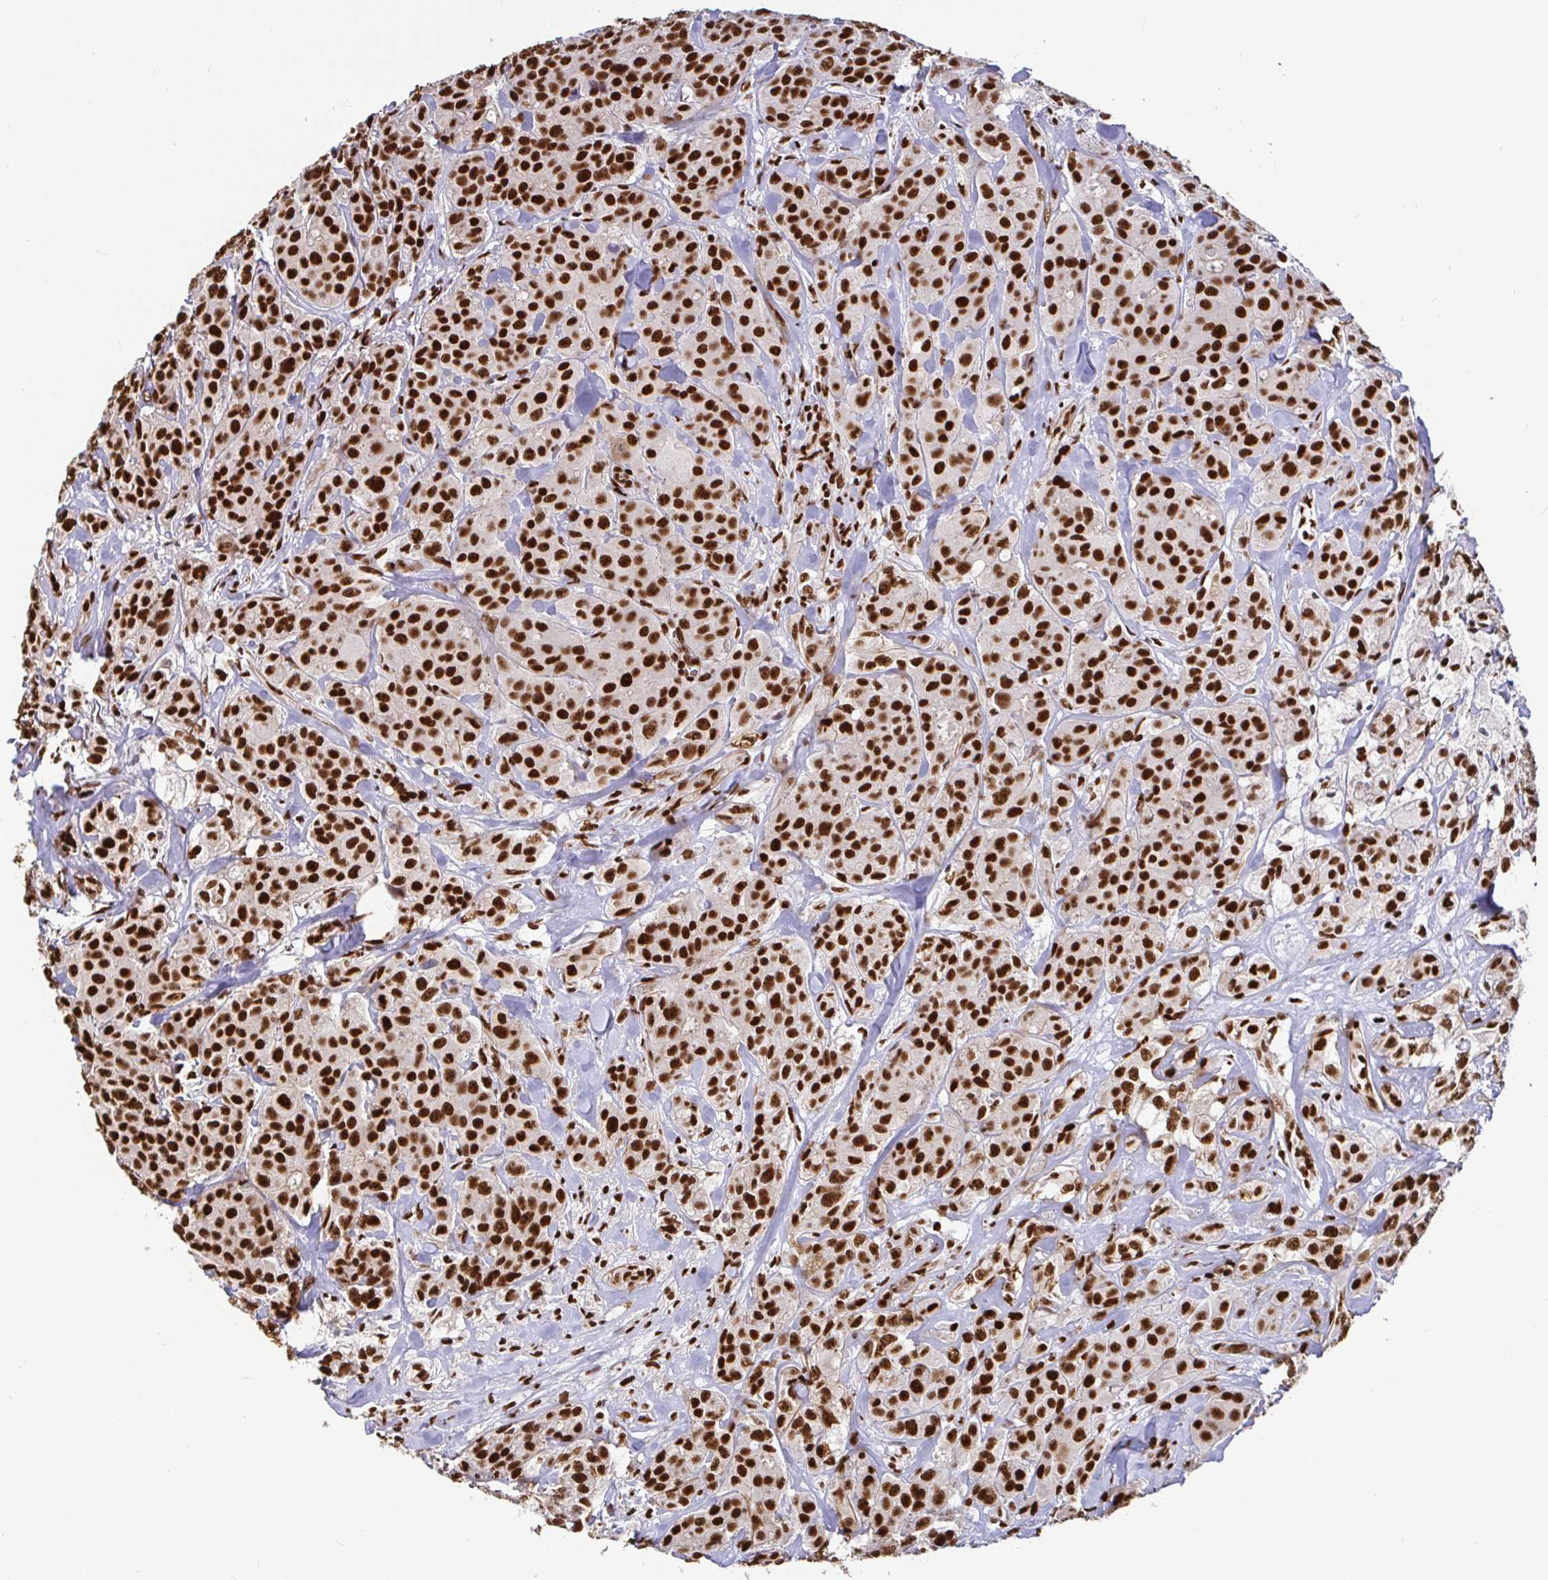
{"staining": {"intensity": "strong", "quantity": ">75%", "location": "nuclear"}, "tissue": "breast cancer", "cell_type": "Tumor cells", "image_type": "cancer", "snomed": [{"axis": "morphology", "description": "Normal tissue, NOS"}, {"axis": "morphology", "description": "Duct carcinoma"}, {"axis": "topography", "description": "Breast"}], "caption": "IHC of breast infiltrating ductal carcinoma exhibits high levels of strong nuclear expression in about >75% of tumor cells.", "gene": "SP3", "patient": {"sex": "female", "age": 43}}